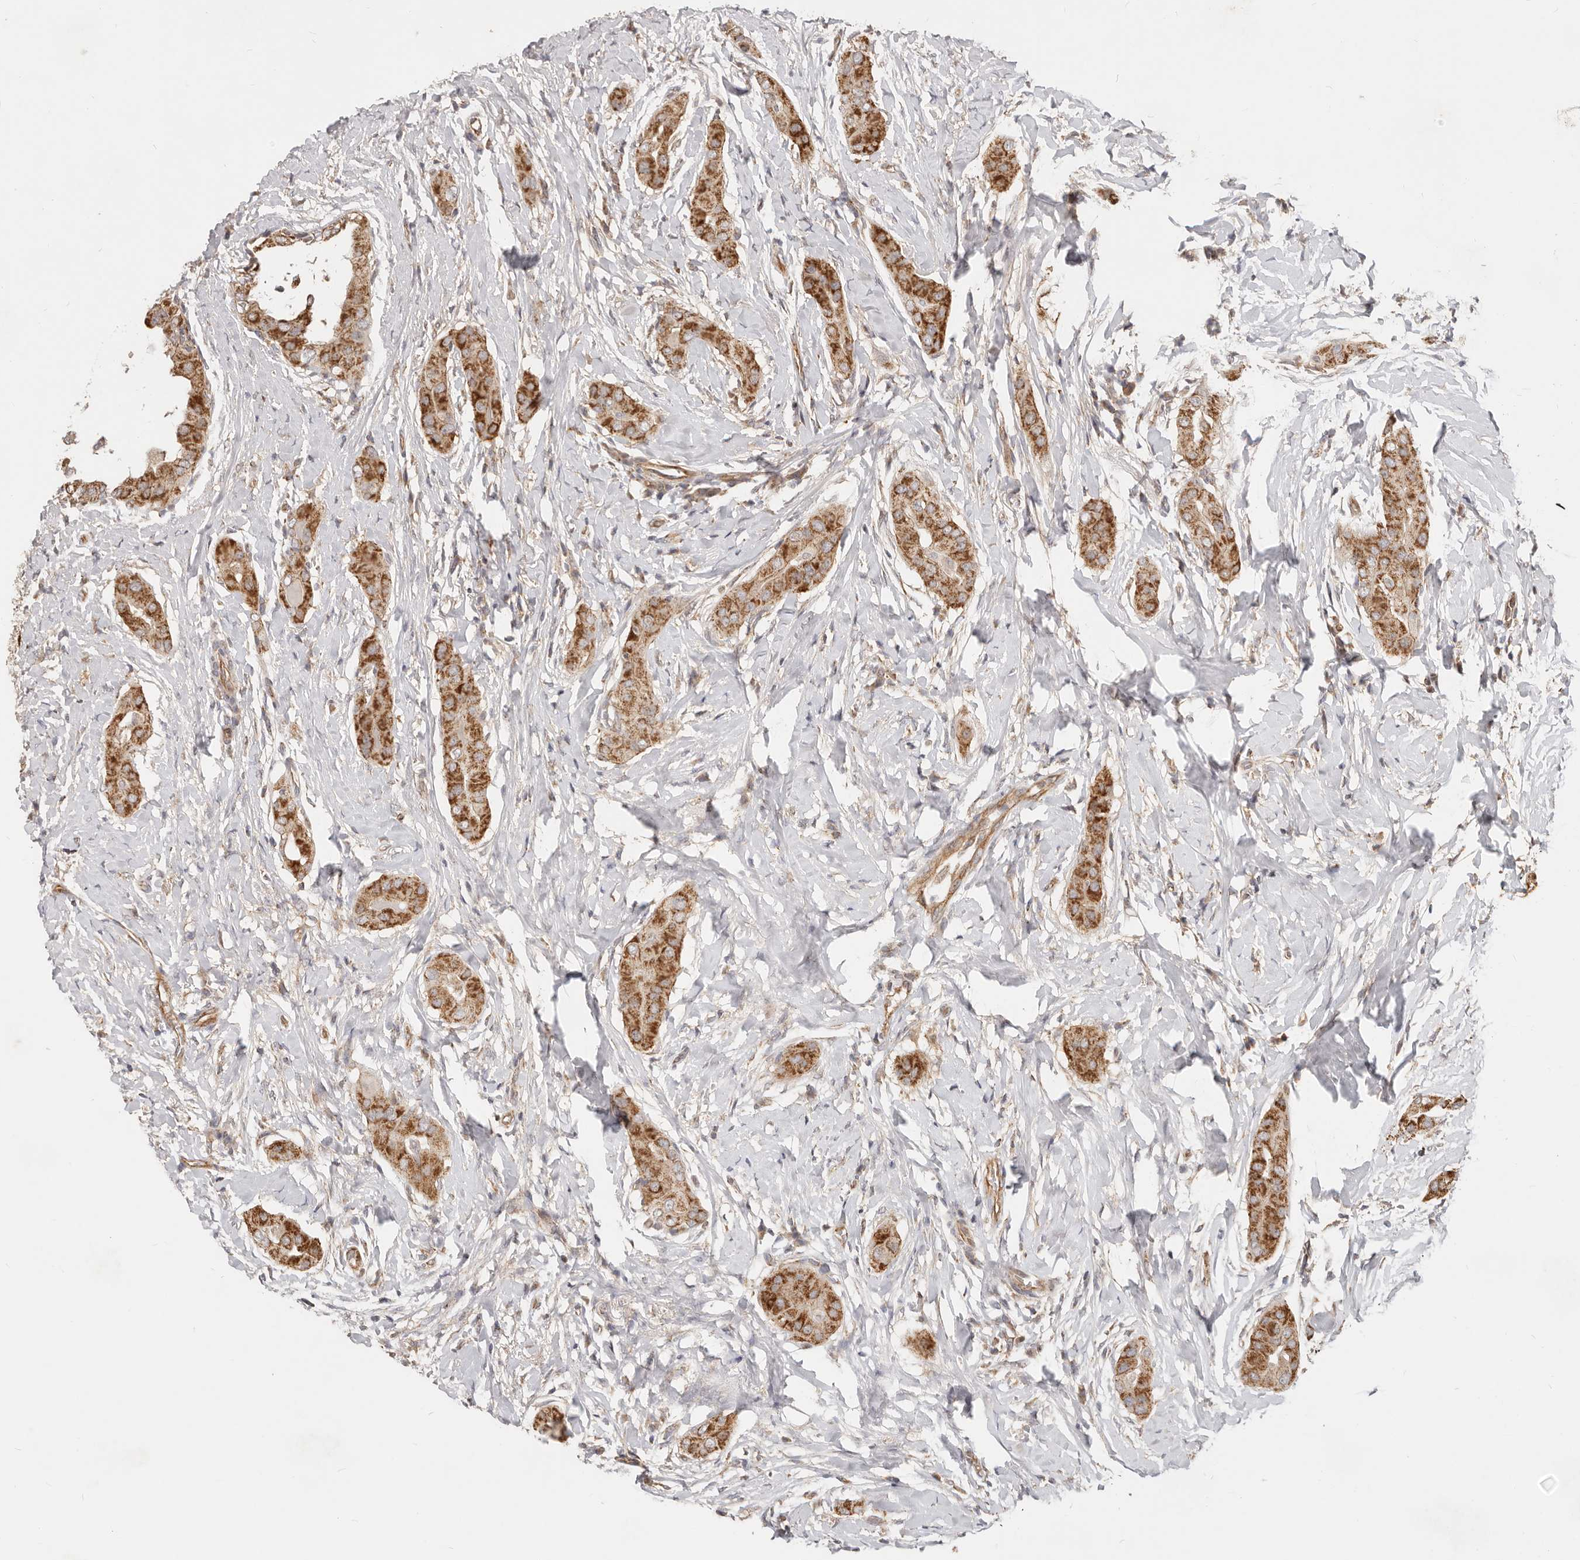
{"staining": {"intensity": "moderate", "quantity": ">75%", "location": "cytoplasmic/membranous"}, "tissue": "thyroid cancer", "cell_type": "Tumor cells", "image_type": "cancer", "snomed": [{"axis": "morphology", "description": "Papillary adenocarcinoma, NOS"}, {"axis": "topography", "description": "Thyroid gland"}], "caption": "High-power microscopy captured an IHC photomicrograph of thyroid cancer (papillary adenocarcinoma), revealing moderate cytoplasmic/membranous expression in approximately >75% of tumor cells.", "gene": "USP49", "patient": {"sex": "male", "age": 33}}